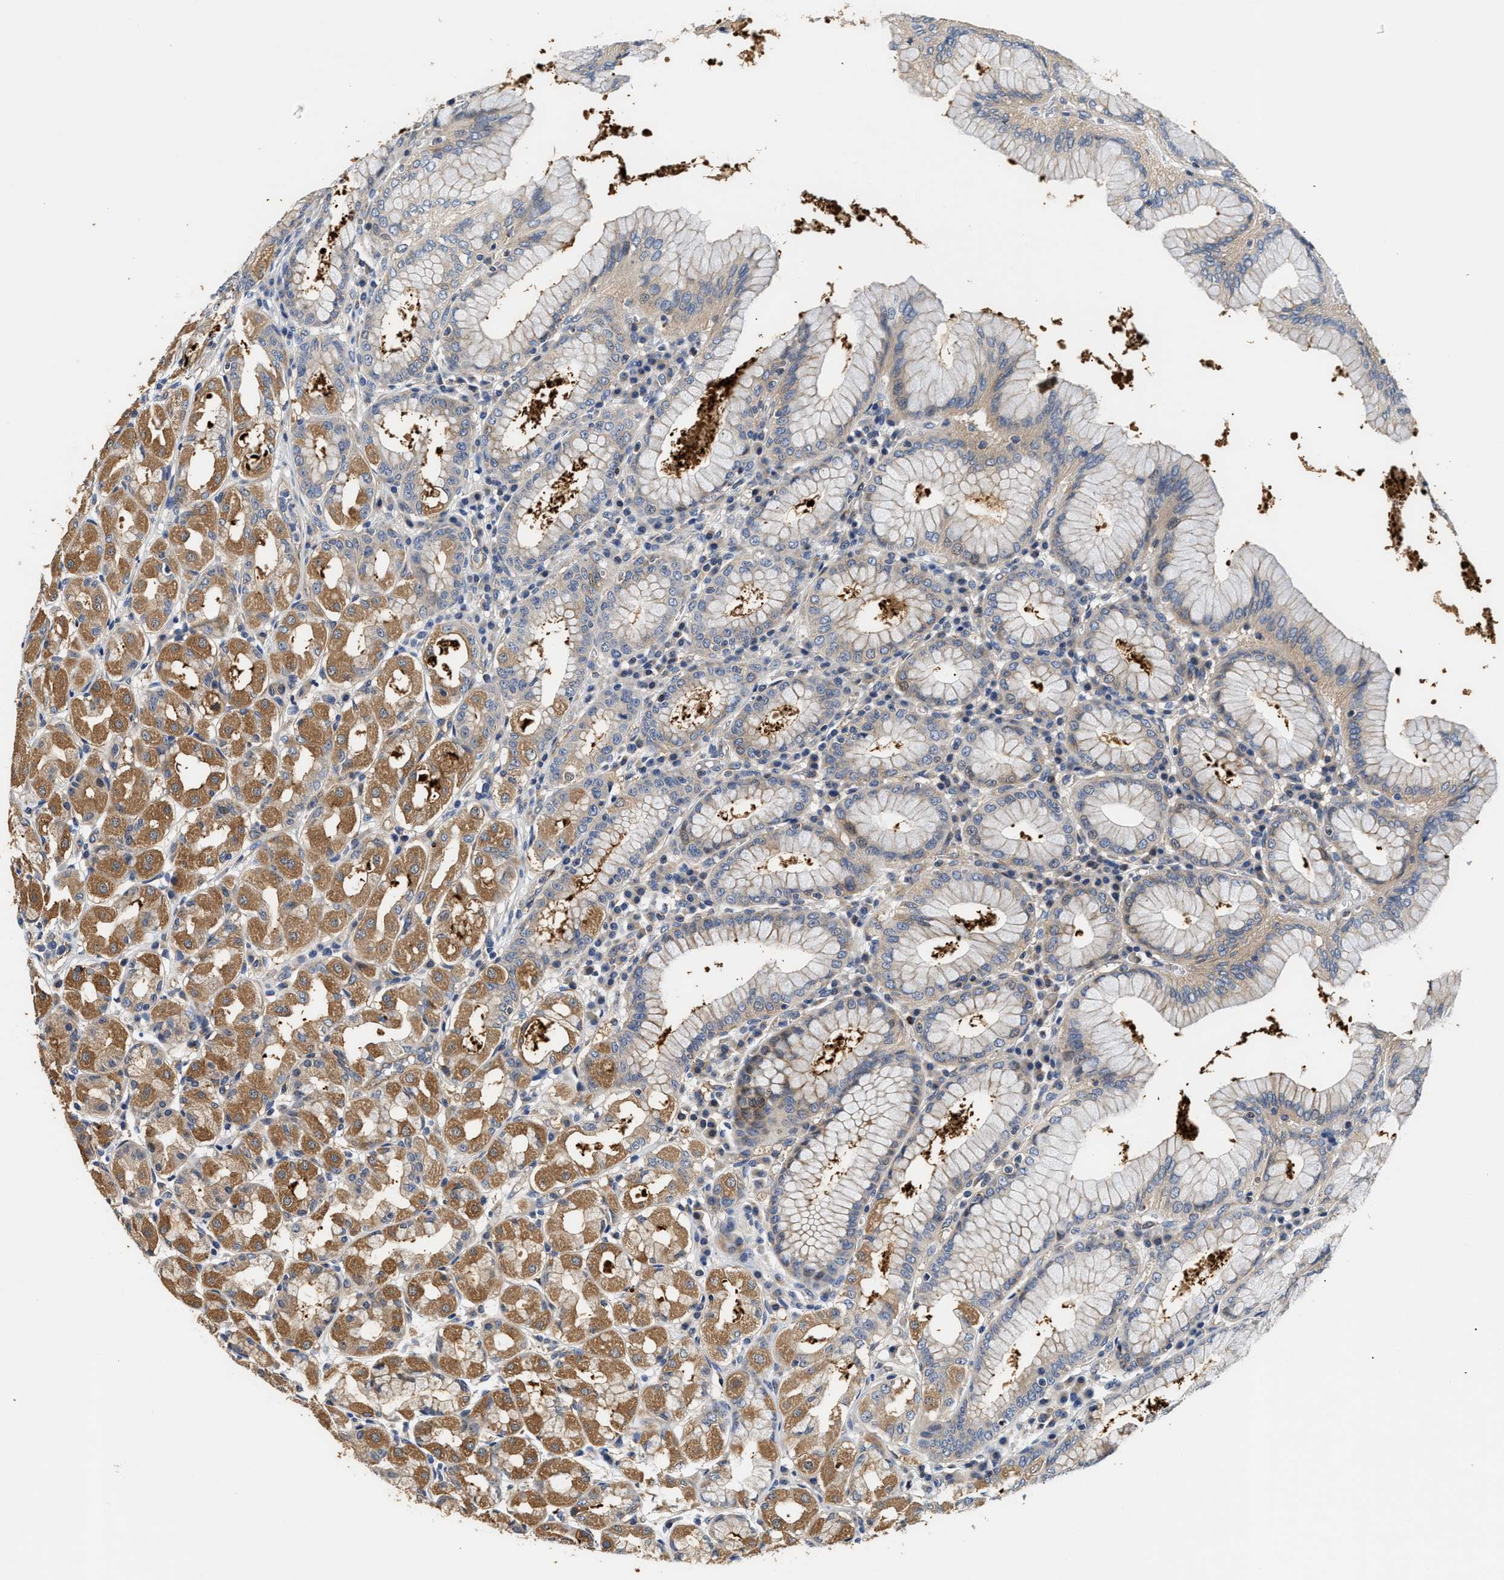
{"staining": {"intensity": "moderate", "quantity": "<25%", "location": "cytoplasmic/membranous"}, "tissue": "stomach", "cell_type": "Glandular cells", "image_type": "normal", "snomed": [{"axis": "morphology", "description": "Normal tissue, NOS"}, {"axis": "topography", "description": "Stomach"}, {"axis": "topography", "description": "Stomach, lower"}], "caption": "Immunohistochemical staining of benign human stomach reveals <25% levels of moderate cytoplasmic/membranous protein positivity in about <25% of glandular cells. The protein is stained brown, and the nuclei are stained in blue (DAB (3,3'-diaminobenzidine) IHC with brightfield microscopy, high magnification).", "gene": "TEX2", "patient": {"sex": "female", "age": 56}}